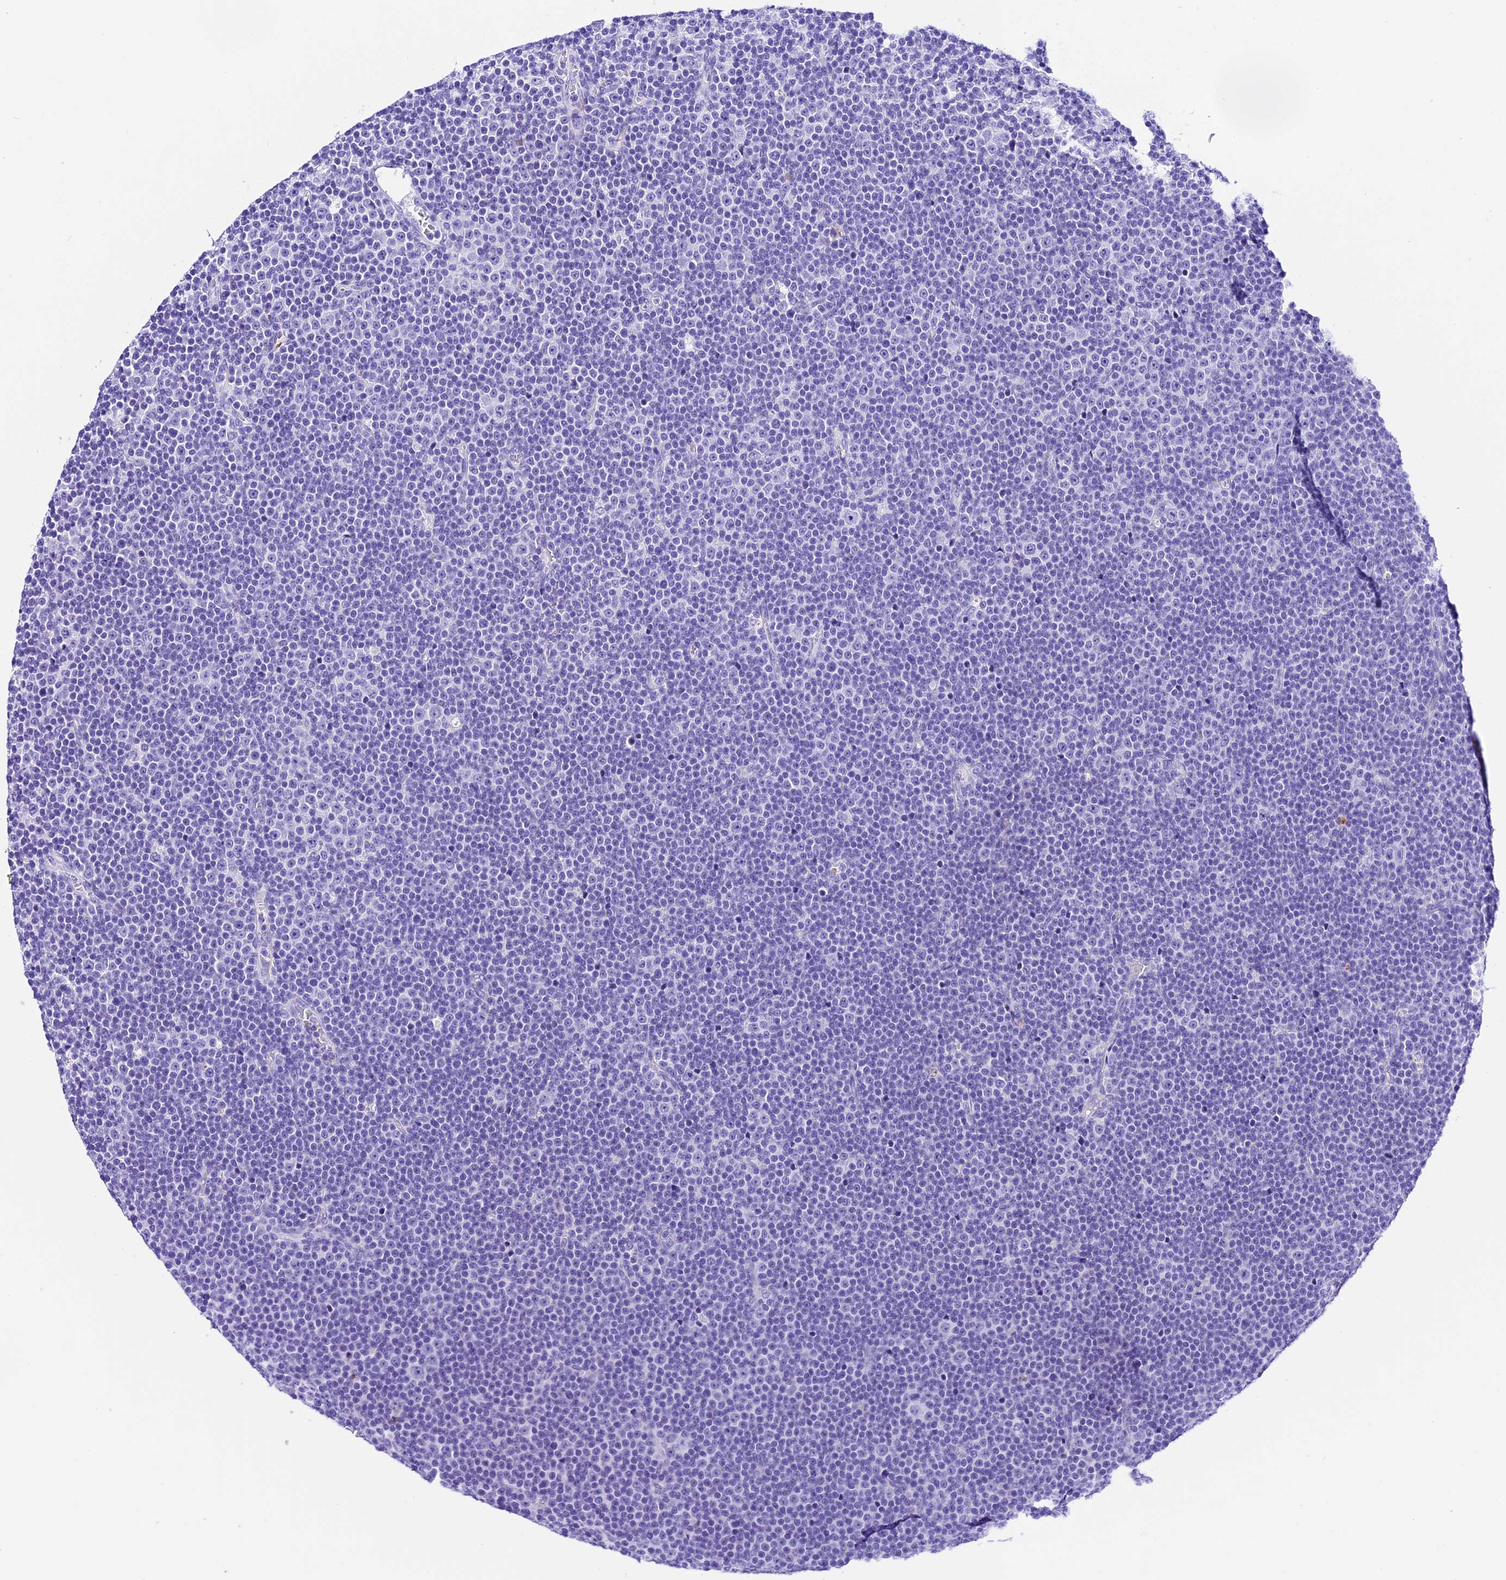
{"staining": {"intensity": "negative", "quantity": "none", "location": "none"}, "tissue": "lymphoma", "cell_type": "Tumor cells", "image_type": "cancer", "snomed": [{"axis": "morphology", "description": "Malignant lymphoma, non-Hodgkin's type, Low grade"}, {"axis": "topography", "description": "Lymph node"}], "caption": "The image exhibits no significant expression in tumor cells of low-grade malignant lymphoma, non-Hodgkin's type. (Immunohistochemistry, brightfield microscopy, high magnification).", "gene": "PSG11", "patient": {"sex": "female", "age": 67}}